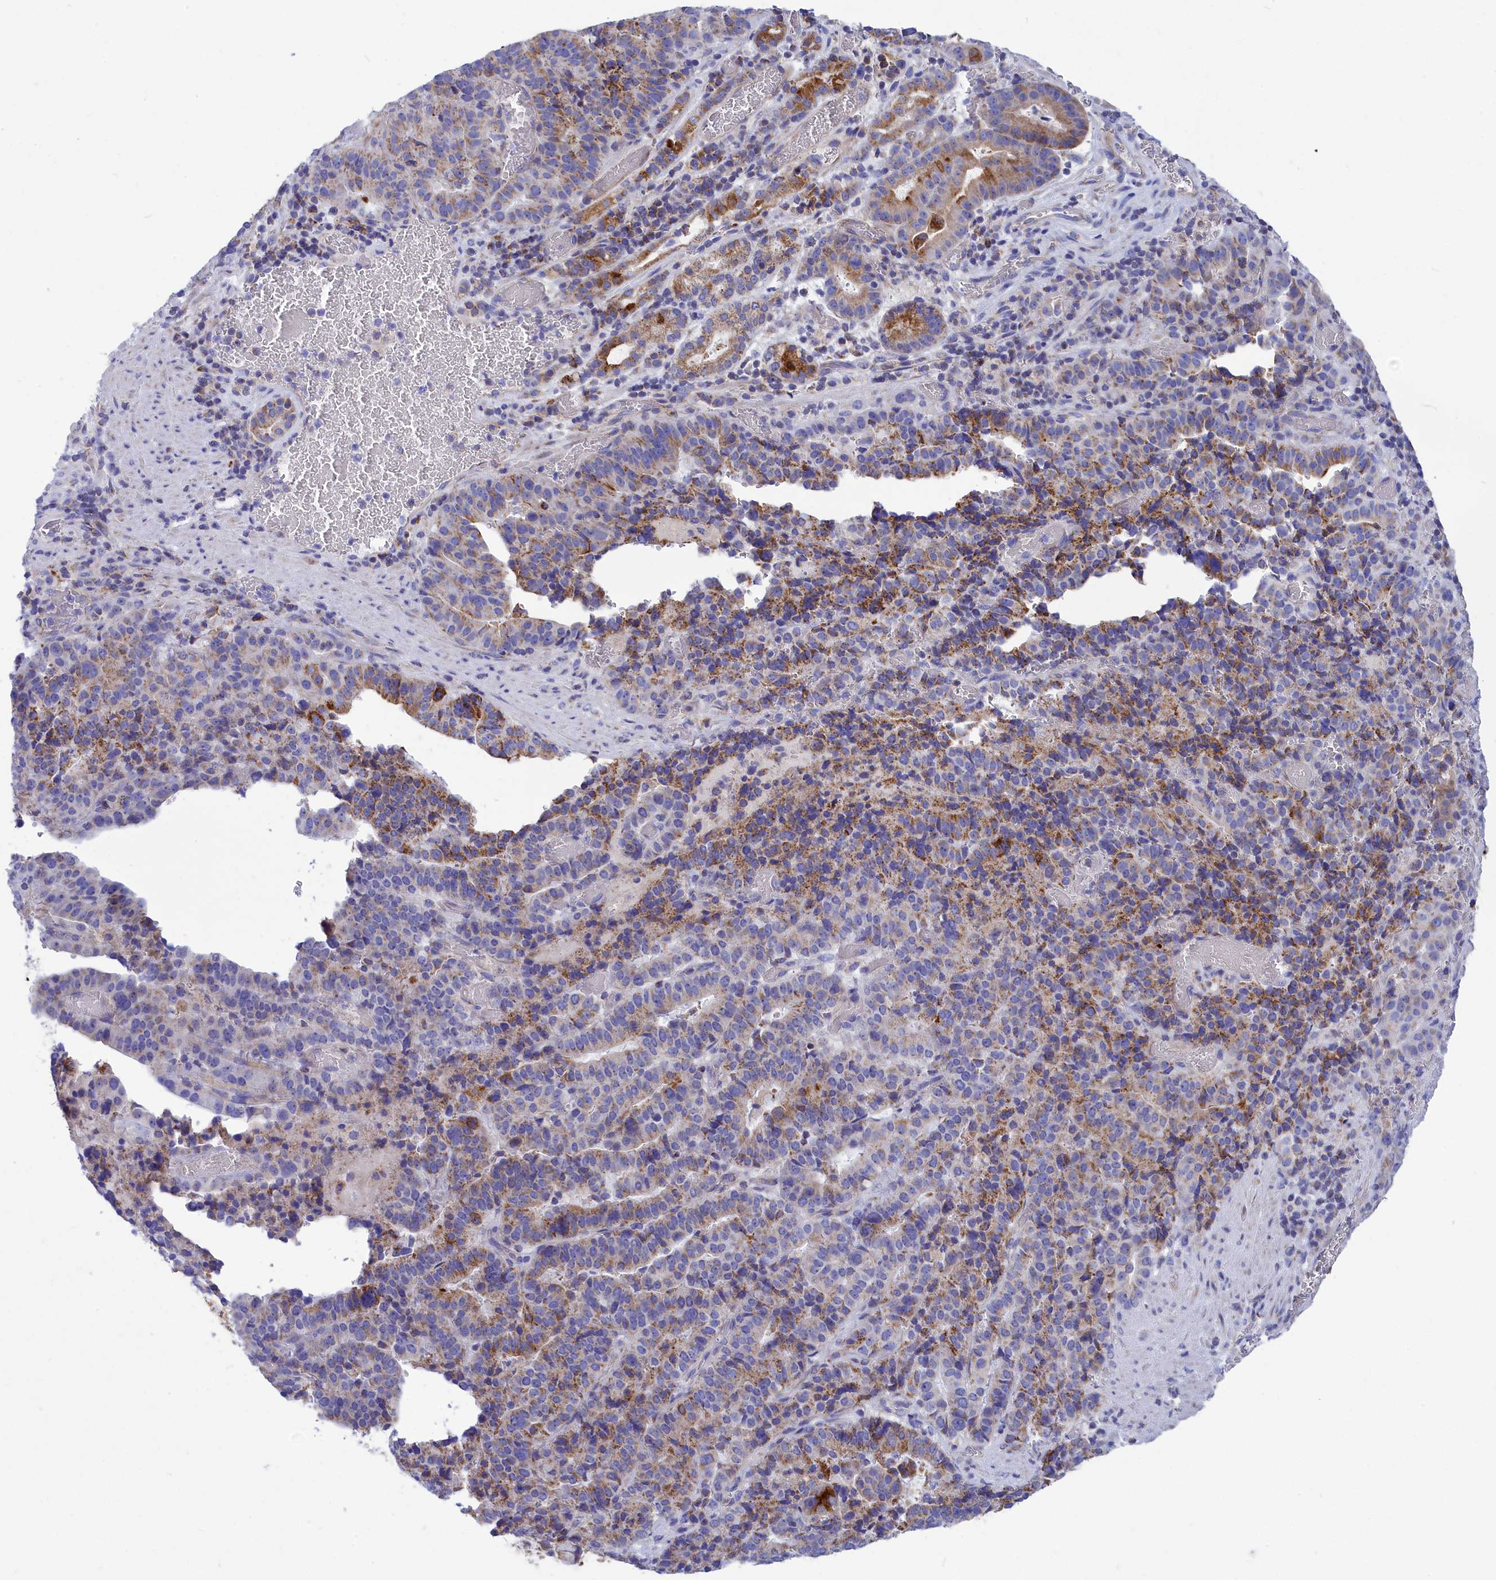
{"staining": {"intensity": "moderate", "quantity": ">75%", "location": "cytoplasmic/membranous"}, "tissue": "stomach cancer", "cell_type": "Tumor cells", "image_type": "cancer", "snomed": [{"axis": "morphology", "description": "Adenocarcinoma, NOS"}, {"axis": "topography", "description": "Stomach"}], "caption": "This is a micrograph of immunohistochemistry (IHC) staining of stomach cancer (adenocarcinoma), which shows moderate staining in the cytoplasmic/membranous of tumor cells.", "gene": "CCRL2", "patient": {"sex": "male", "age": 48}}